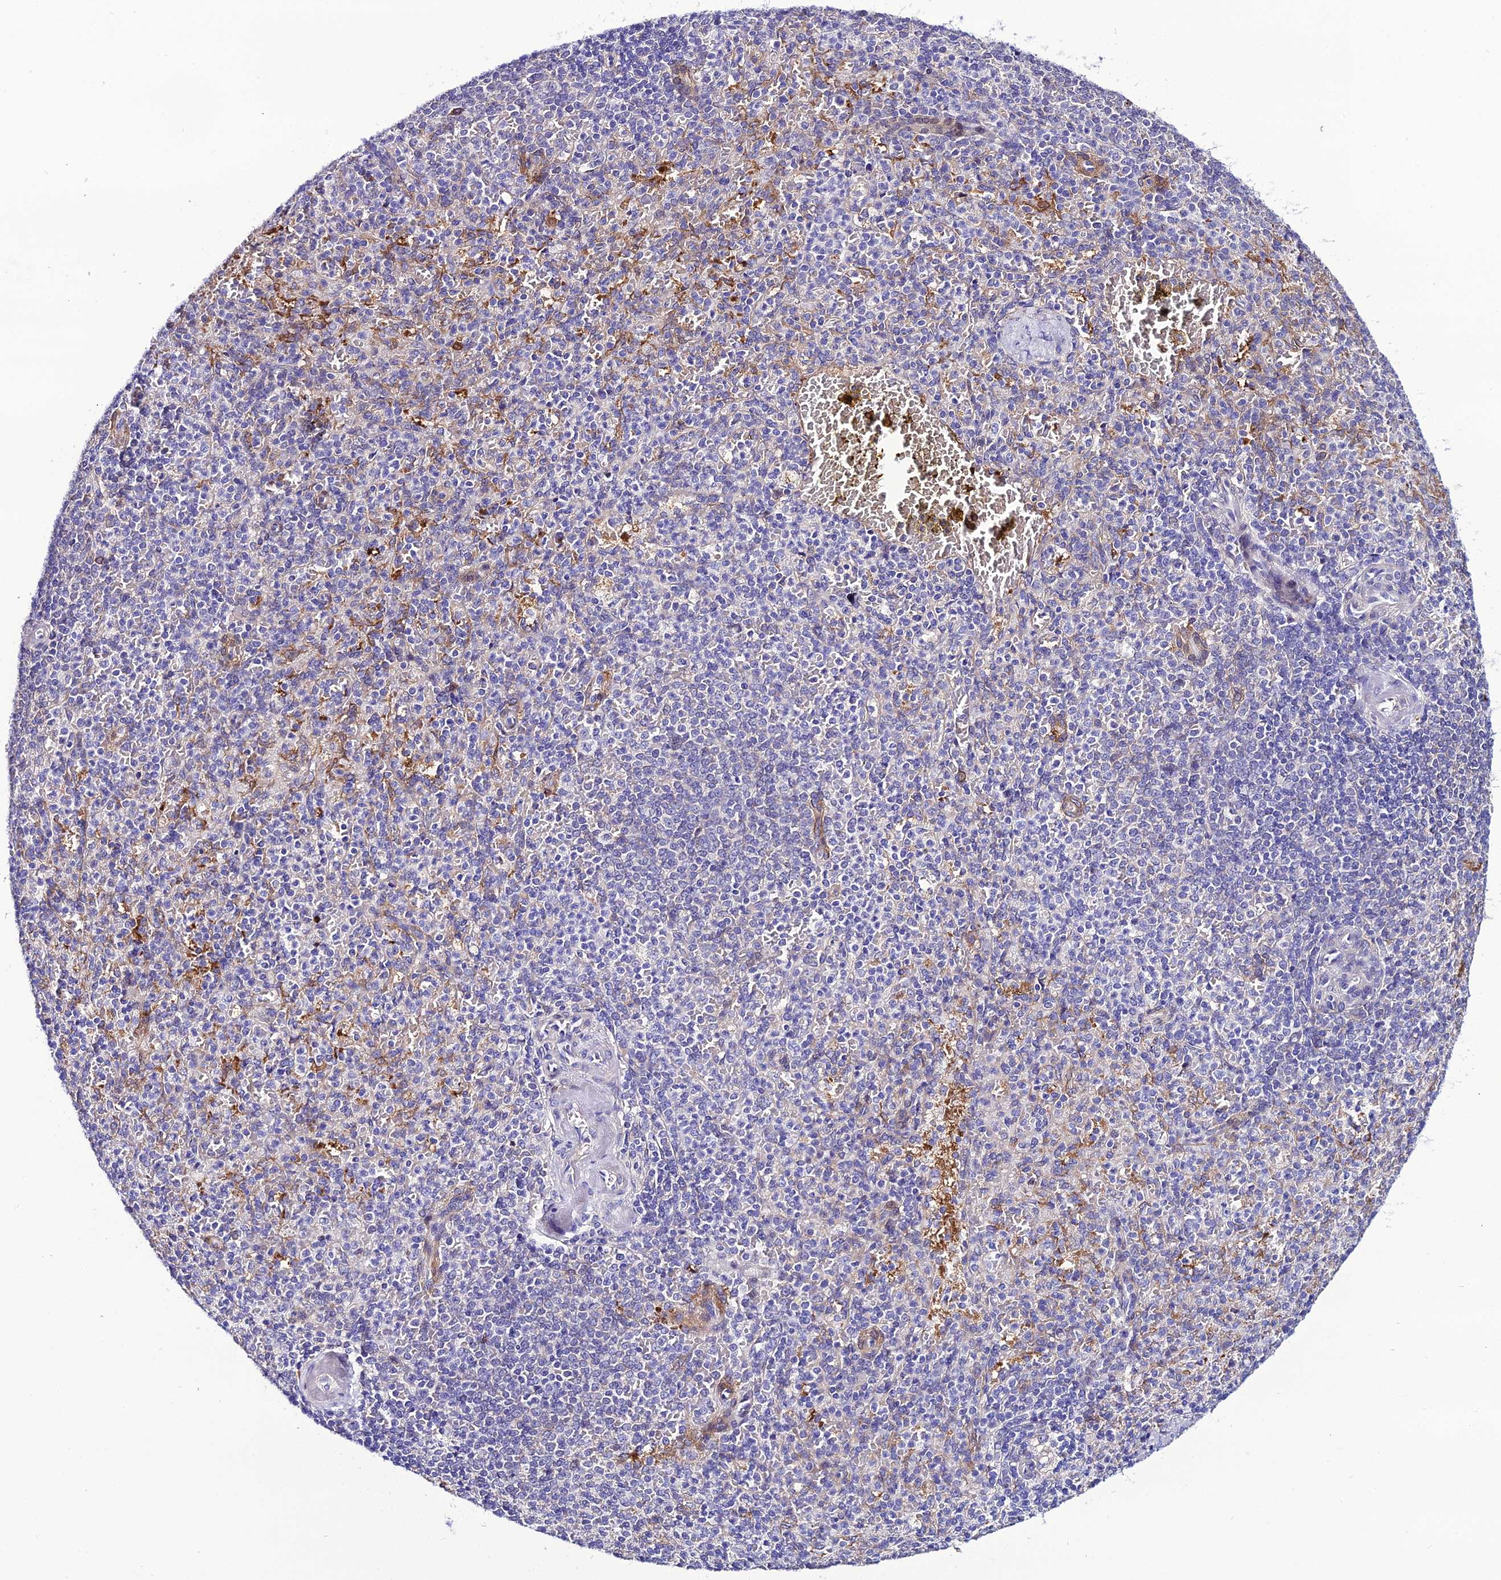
{"staining": {"intensity": "negative", "quantity": "none", "location": "none"}, "tissue": "spleen", "cell_type": "Cells in red pulp", "image_type": "normal", "snomed": [{"axis": "morphology", "description": "Normal tissue, NOS"}, {"axis": "topography", "description": "Spleen"}], "caption": "Benign spleen was stained to show a protein in brown. There is no significant expression in cells in red pulp. (DAB immunohistochemistry, high magnification).", "gene": "MB21D2", "patient": {"sex": "female", "age": 74}}